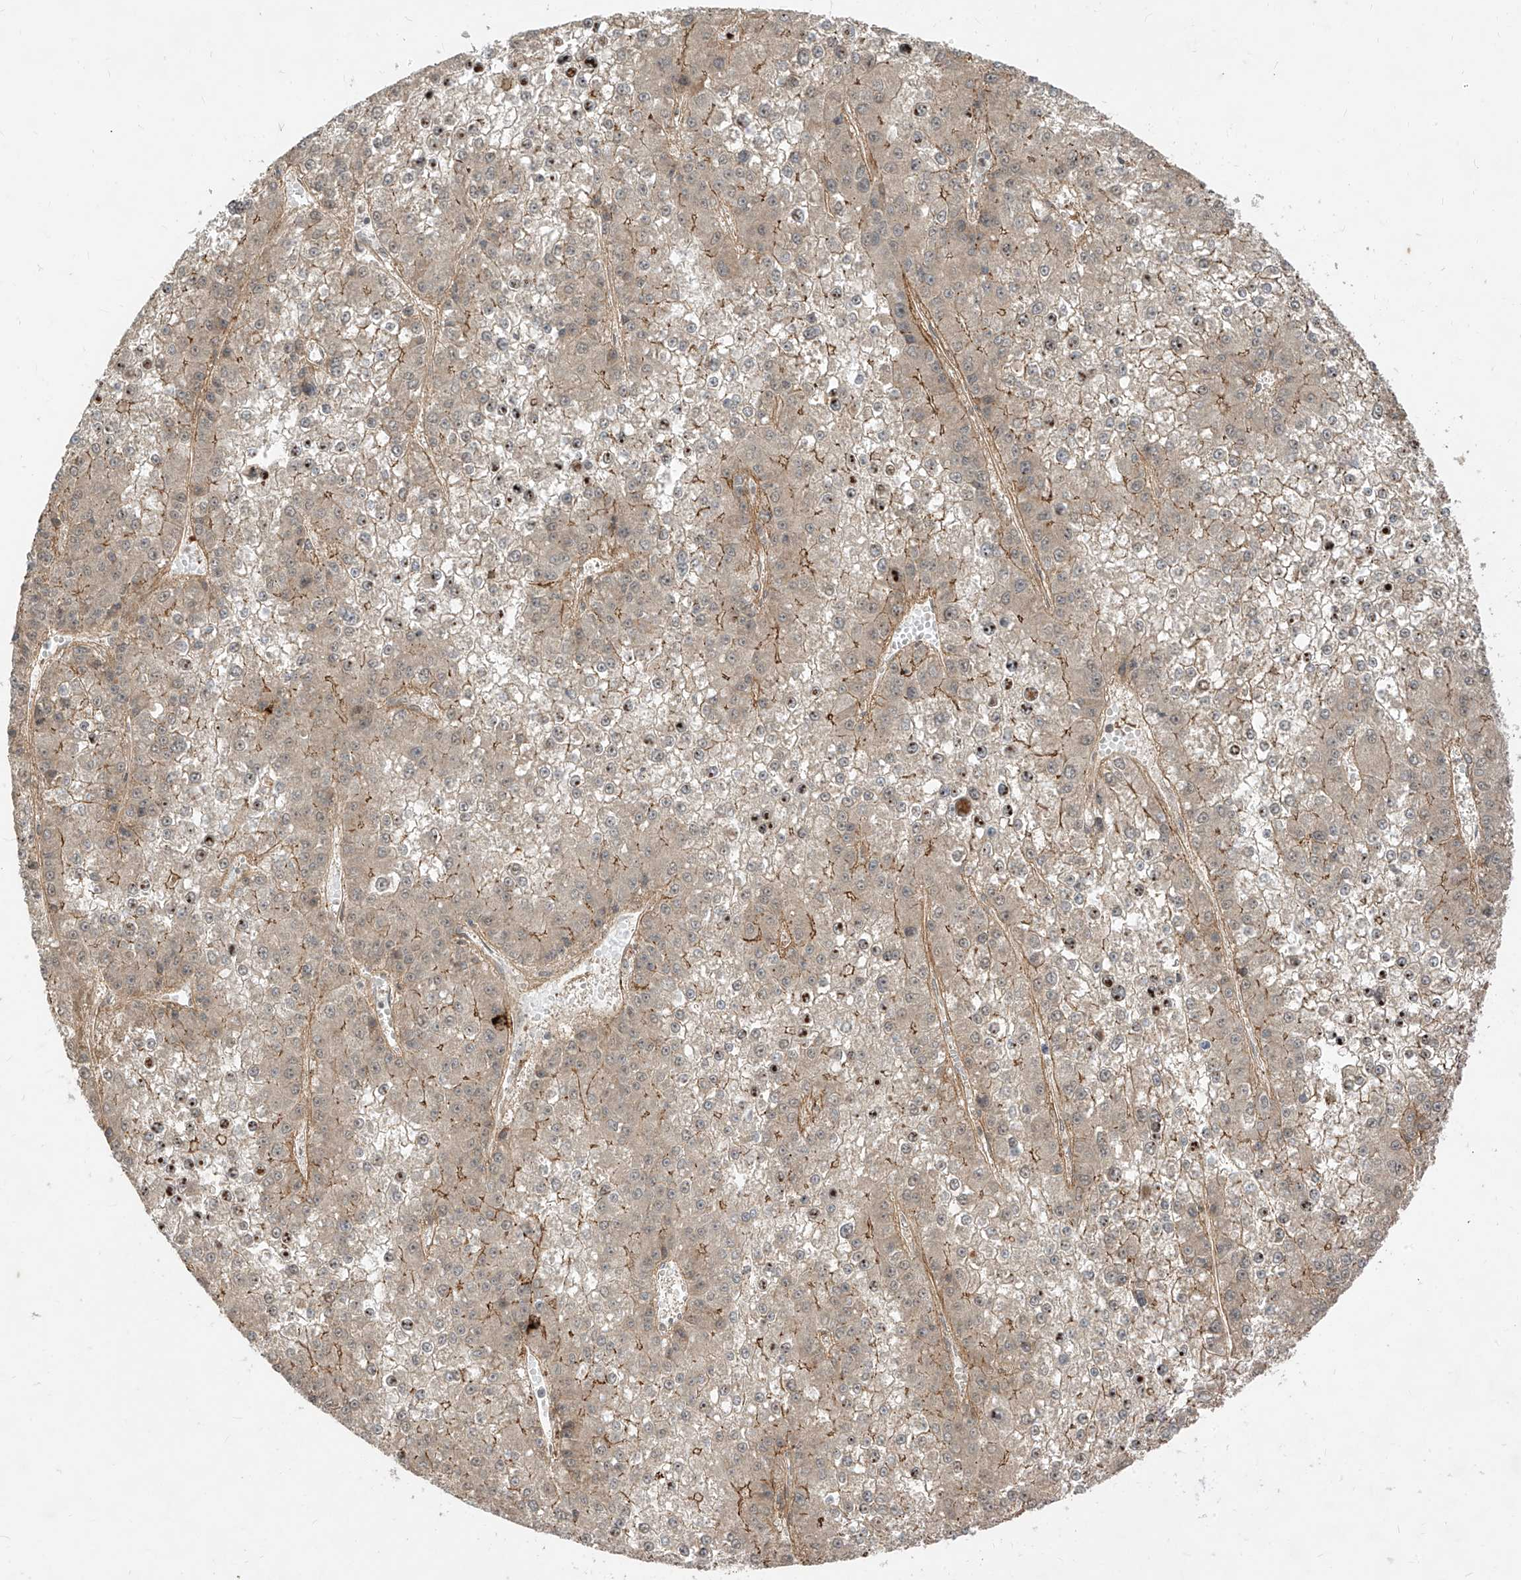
{"staining": {"intensity": "weak", "quantity": "25%-75%", "location": "cytoplasmic/membranous"}, "tissue": "liver cancer", "cell_type": "Tumor cells", "image_type": "cancer", "snomed": [{"axis": "morphology", "description": "Carcinoma, Hepatocellular, NOS"}, {"axis": "topography", "description": "Liver"}], "caption": "Protein staining reveals weak cytoplasmic/membranous staining in about 25%-75% of tumor cells in liver hepatocellular carcinoma.", "gene": "LCOR", "patient": {"sex": "female", "age": 73}}